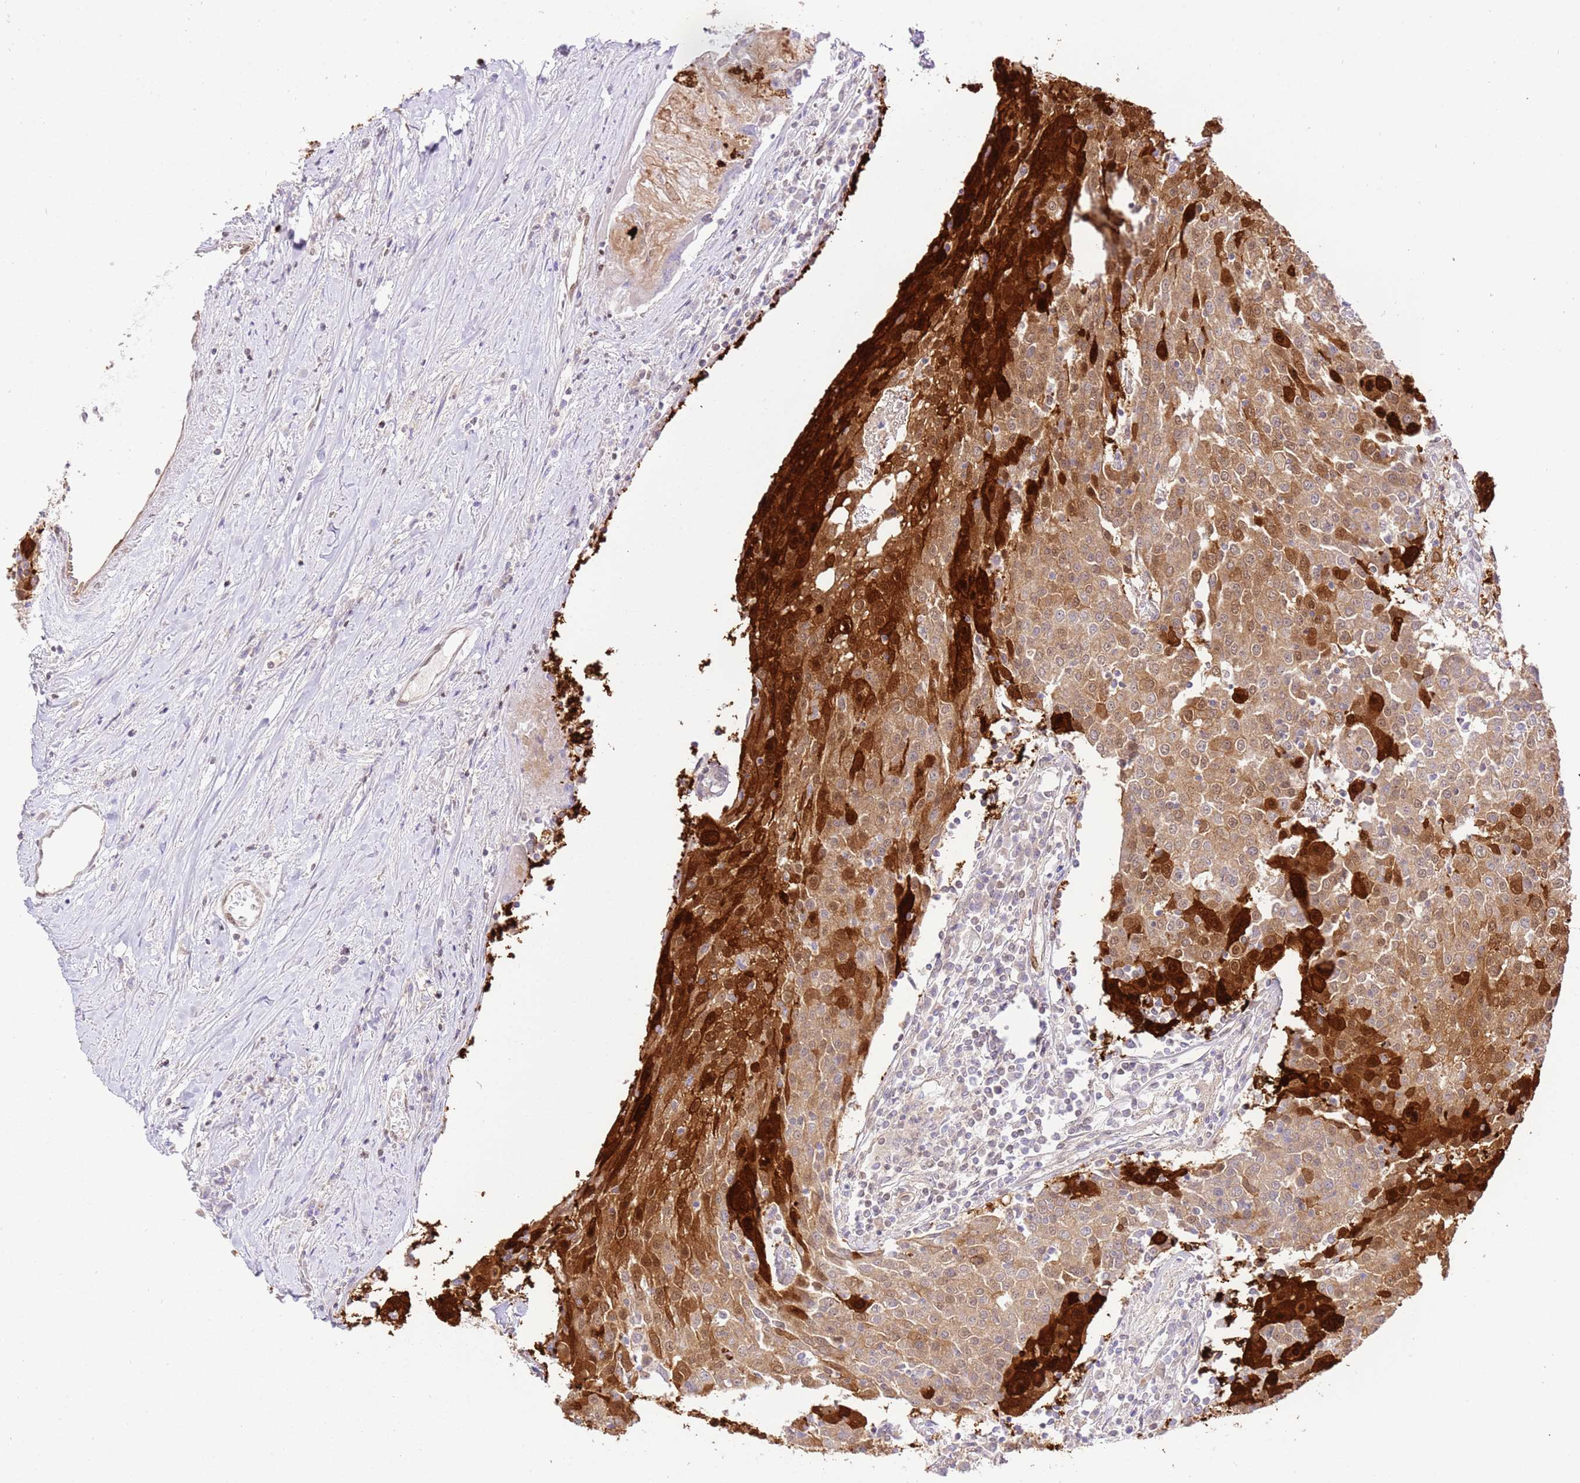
{"staining": {"intensity": "strong", "quantity": "25%-75%", "location": "cytoplasmic/membranous,nuclear"}, "tissue": "urothelial cancer", "cell_type": "Tumor cells", "image_type": "cancer", "snomed": [{"axis": "morphology", "description": "Urothelial carcinoma, High grade"}, {"axis": "topography", "description": "Urinary bladder"}], "caption": "An immunohistochemistry (IHC) histopathology image of tumor tissue is shown. Protein staining in brown highlights strong cytoplasmic/membranous and nuclear positivity in urothelial cancer within tumor cells.", "gene": "TRIM37", "patient": {"sex": "female", "age": 85}}